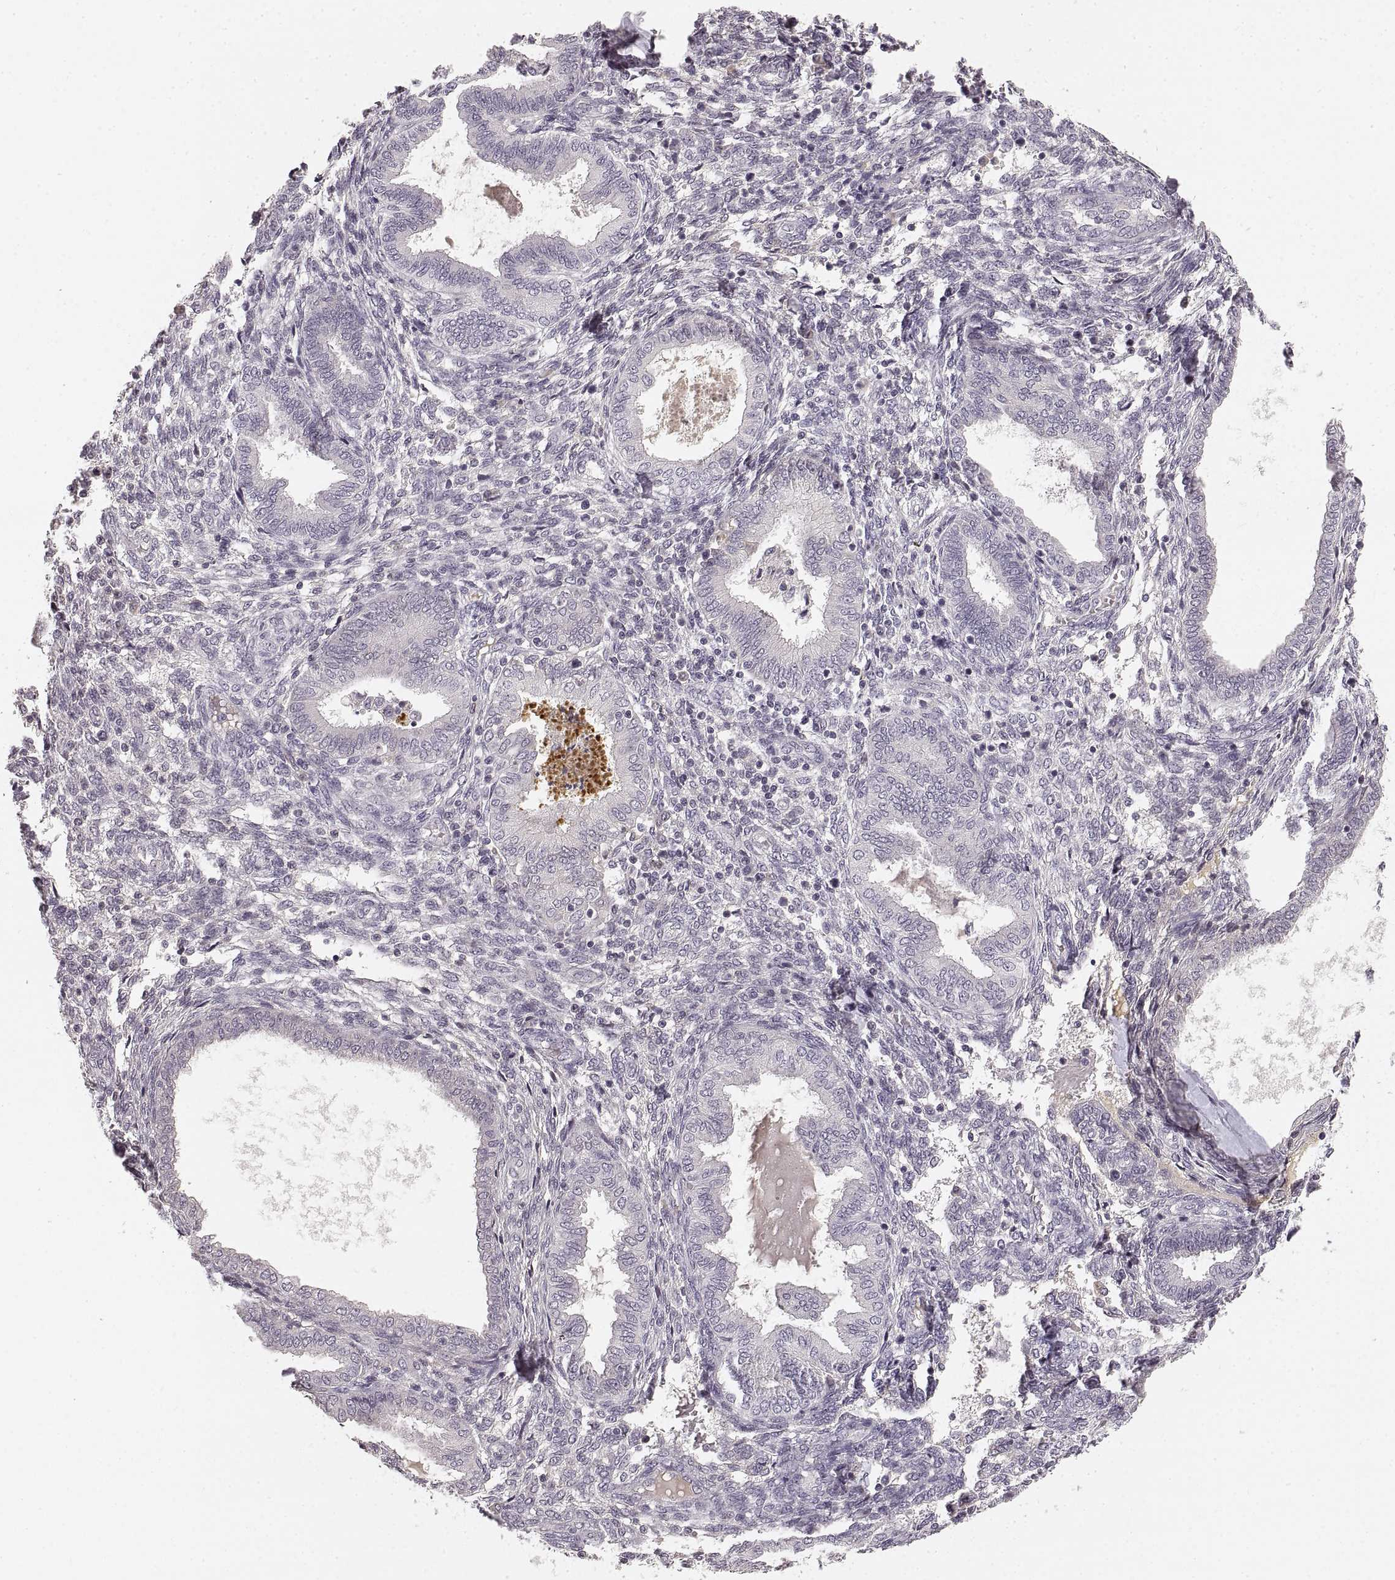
{"staining": {"intensity": "negative", "quantity": "none", "location": "none"}, "tissue": "endometrium", "cell_type": "Cells in endometrial stroma", "image_type": "normal", "snomed": [{"axis": "morphology", "description": "Normal tissue, NOS"}, {"axis": "topography", "description": "Endometrium"}], "caption": "Immunohistochemical staining of normal endometrium exhibits no significant expression in cells in endometrial stroma.", "gene": "RUNDC3A", "patient": {"sex": "female", "age": 42}}